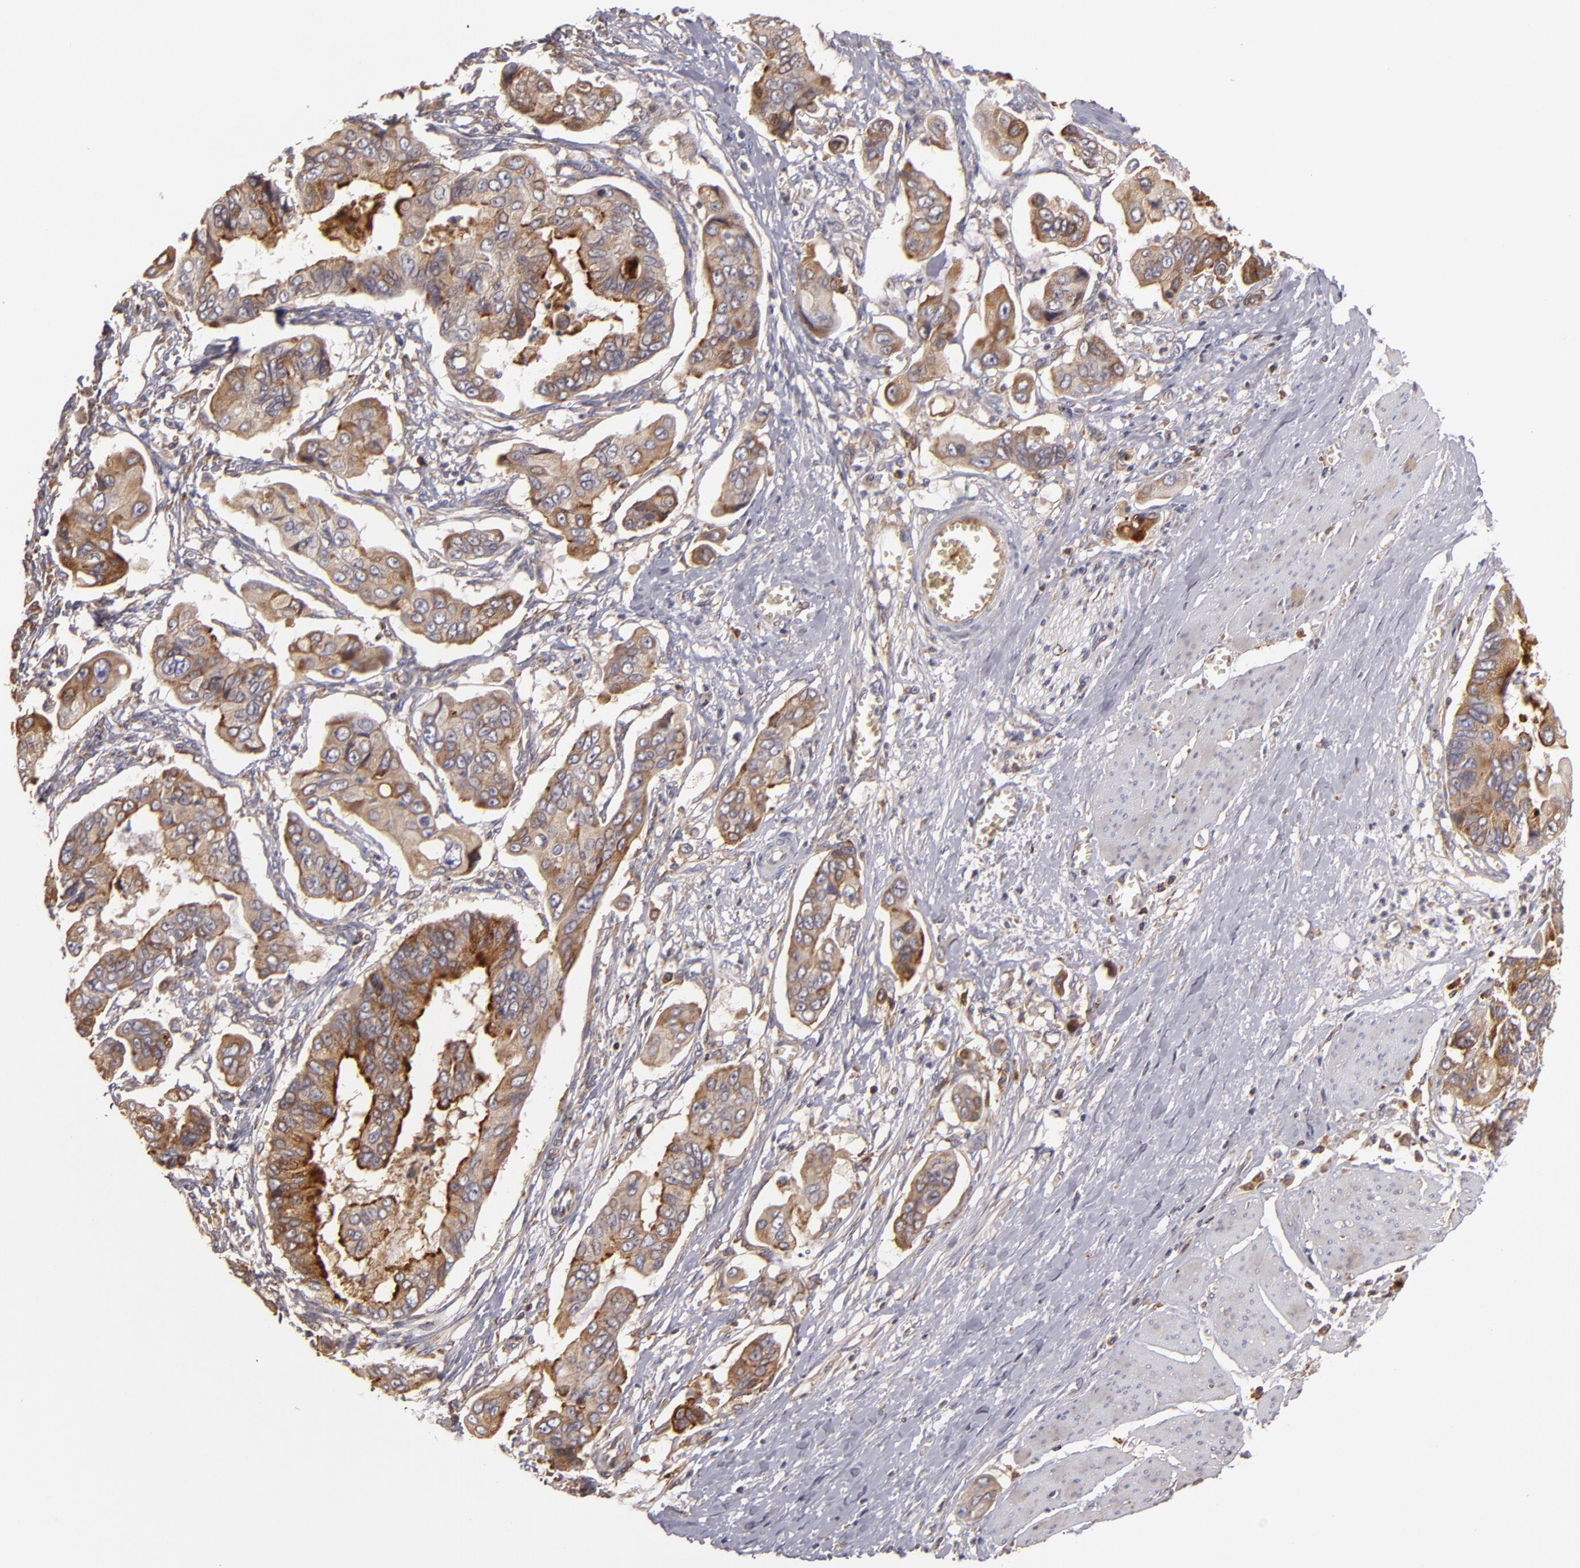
{"staining": {"intensity": "moderate", "quantity": ">75%", "location": "cytoplasmic/membranous"}, "tissue": "stomach cancer", "cell_type": "Tumor cells", "image_type": "cancer", "snomed": [{"axis": "morphology", "description": "Adenocarcinoma, NOS"}, {"axis": "topography", "description": "Stomach, upper"}], "caption": "DAB immunohistochemical staining of stomach cancer (adenocarcinoma) displays moderate cytoplasmic/membranous protein positivity in approximately >75% of tumor cells. Immunohistochemistry (ihc) stains the protein in brown and the nuclei are stained blue.", "gene": "CFB", "patient": {"sex": "male", "age": 80}}